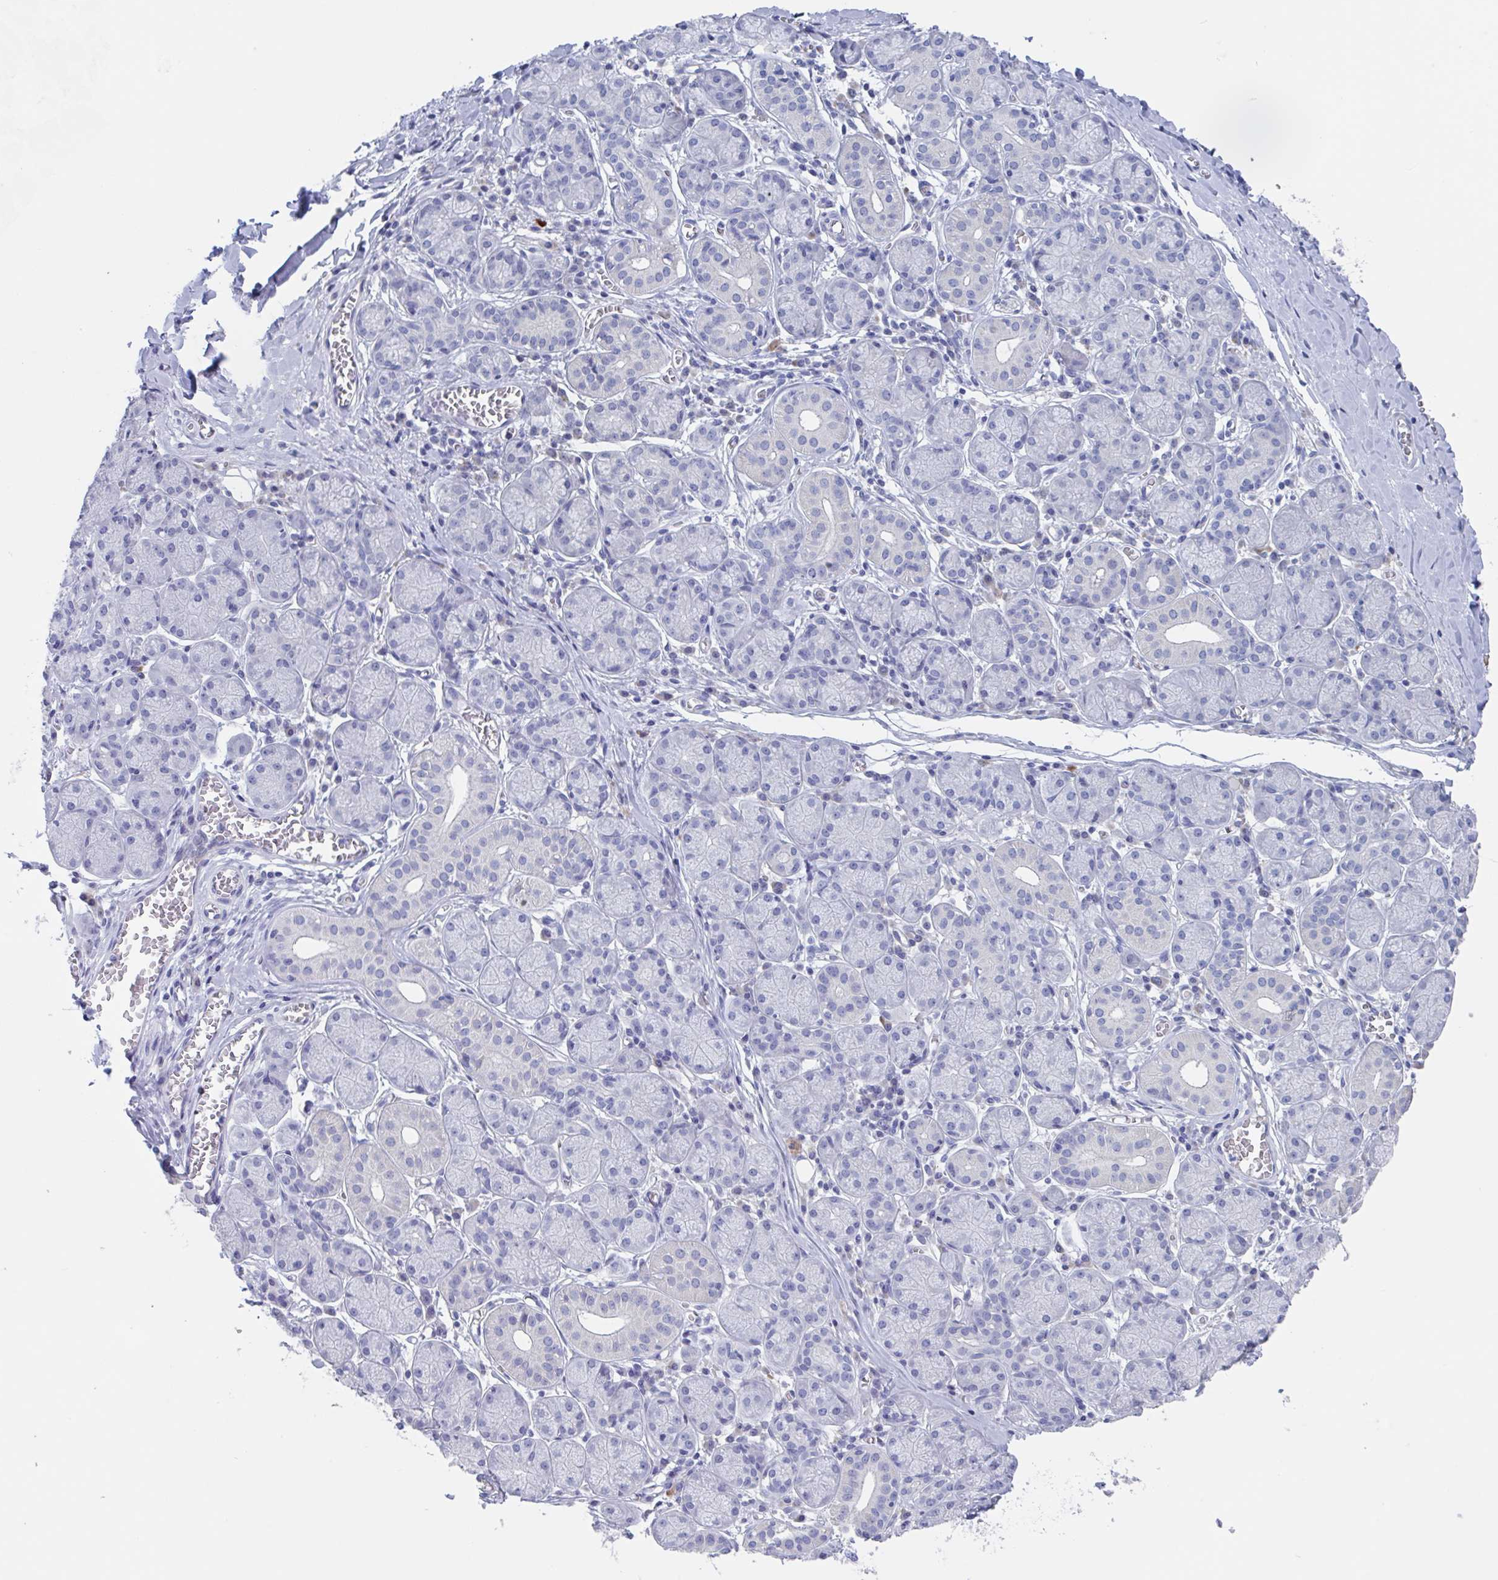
{"staining": {"intensity": "negative", "quantity": "none", "location": "none"}, "tissue": "salivary gland", "cell_type": "Glandular cells", "image_type": "normal", "snomed": [{"axis": "morphology", "description": "Normal tissue, NOS"}, {"axis": "topography", "description": "Salivary gland"}], "caption": "Human salivary gland stained for a protein using immunohistochemistry reveals no staining in glandular cells.", "gene": "NOXRED1", "patient": {"sex": "female", "age": 24}}